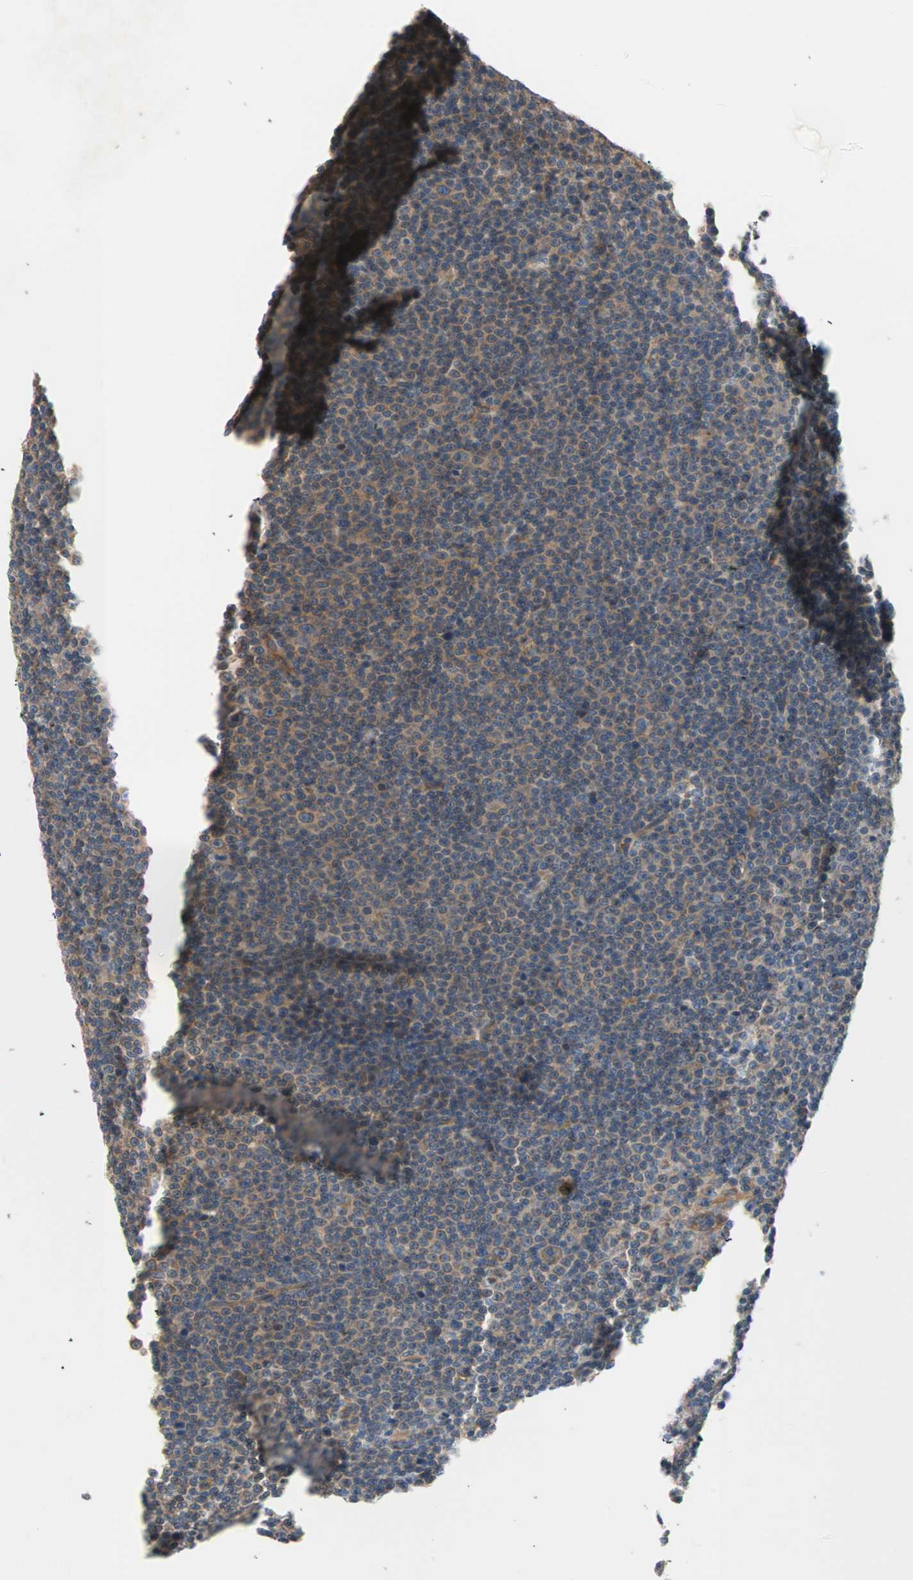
{"staining": {"intensity": "weak", "quantity": "25%-75%", "location": "cytoplasmic/membranous"}, "tissue": "lymphoma", "cell_type": "Tumor cells", "image_type": "cancer", "snomed": [{"axis": "morphology", "description": "Malignant lymphoma, non-Hodgkin's type, Low grade"}, {"axis": "topography", "description": "Lymph node"}], "caption": "This histopathology image reveals low-grade malignant lymphoma, non-Hodgkin's type stained with immunohistochemistry (IHC) to label a protein in brown. The cytoplasmic/membranous of tumor cells show weak positivity for the protein. Nuclei are counter-stained blue.", "gene": "PDE8A", "patient": {"sex": "female", "age": 67}}